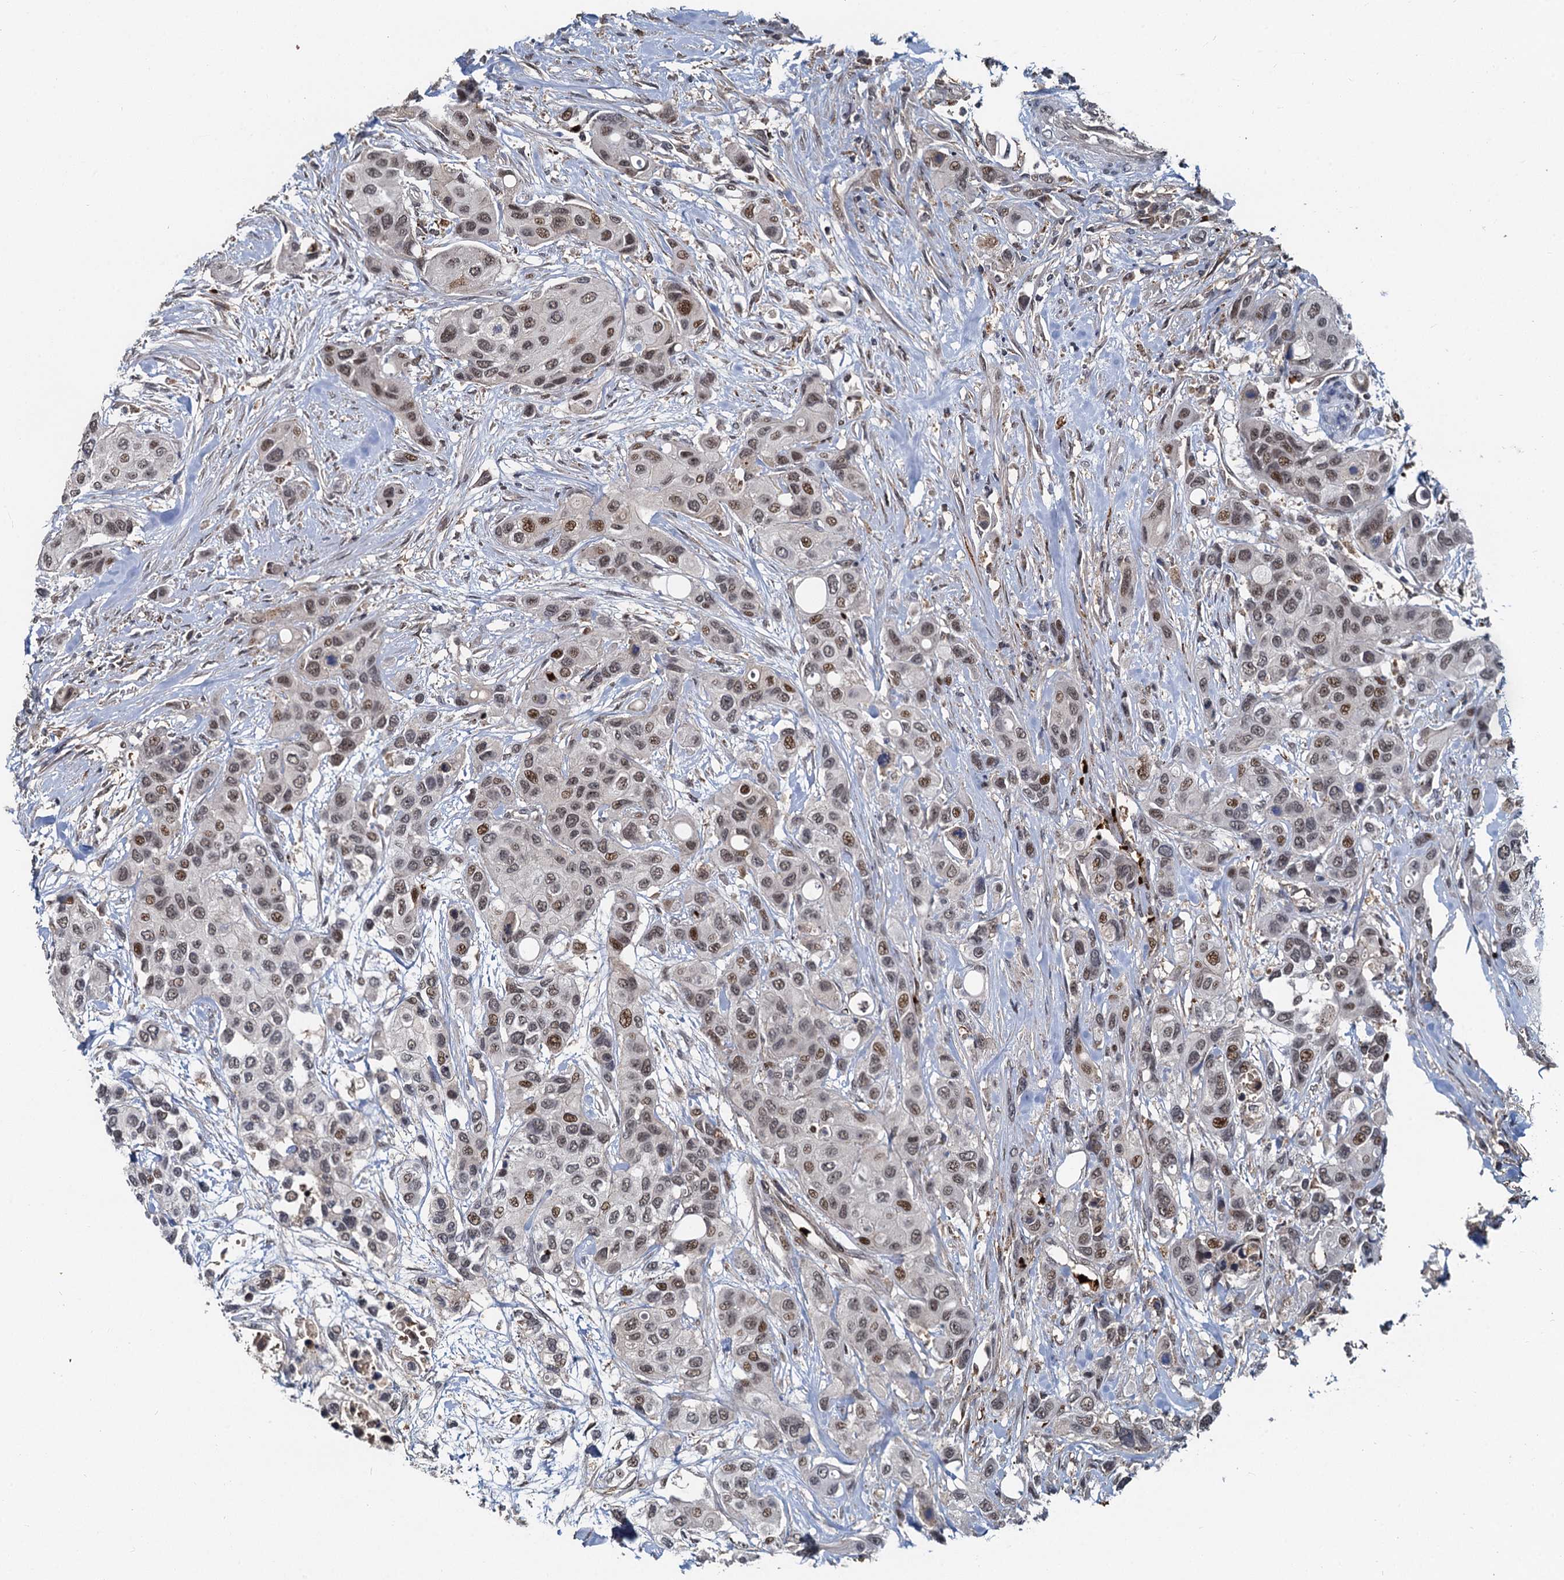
{"staining": {"intensity": "moderate", "quantity": ">75%", "location": "nuclear"}, "tissue": "urothelial cancer", "cell_type": "Tumor cells", "image_type": "cancer", "snomed": [{"axis": "morphology", "description": "Normal tissue, NOS"}, {"axis": "morphology", "description": "Urothelial carcinoma, High grade"}, {"axis": "topography", "description": "Vascular tissue"}, {"axis": "topography", "description": "Urinary bladder"}], "caption": "Brown immunohistochemical staining in human urothelial cancer reveals moderate nuclear staining in approximately >75% of tumor cells.", "gene": "FANCI", "patient": {"sex": "female", "age": 56}}